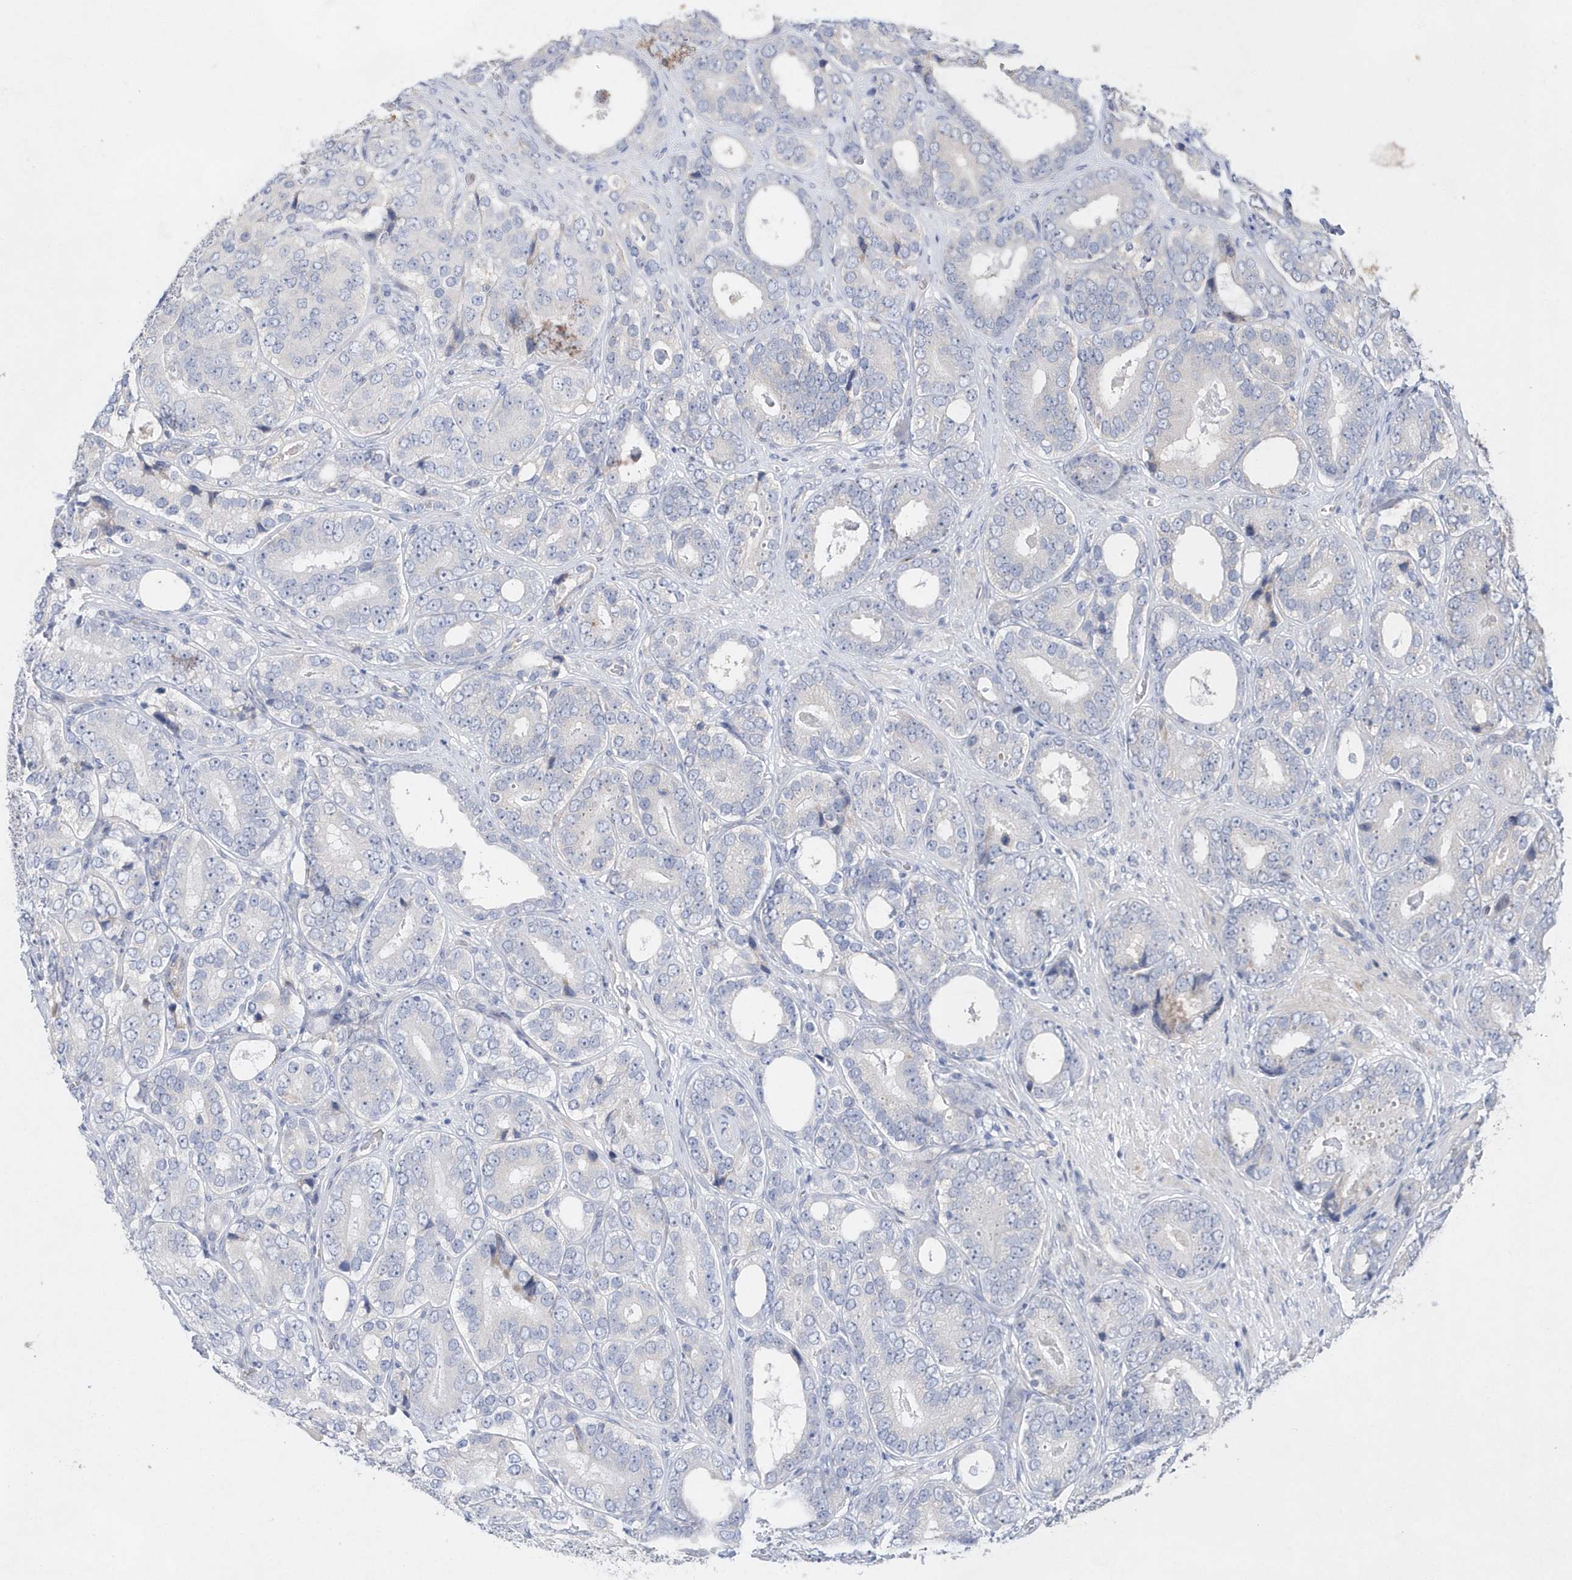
{"staining": {"intensity": "negative", "quantity": "none", "location": "none"}, "tissue": "prostate cancer", "cell_type": "Tumor cells", "image_type": "cancer", "snomed": [{"axis": "morphology", "description": "Adenocarcinoma, High grade"}, {"axis": "topography", "description": "Prostate"}], "caption": "Tumor cells are negative for protein expression in human prostate adenocarcinoma (high-grade). (Stains: DAB (3,3'-diaminobenzidine) immunohistochemistry (IHC) with hematoxylin counter stain, Microscopy: brightfield microscopy at high magnification).", "gene": "TMEM132B", "patient": {"sex": "male", "age": 56}}